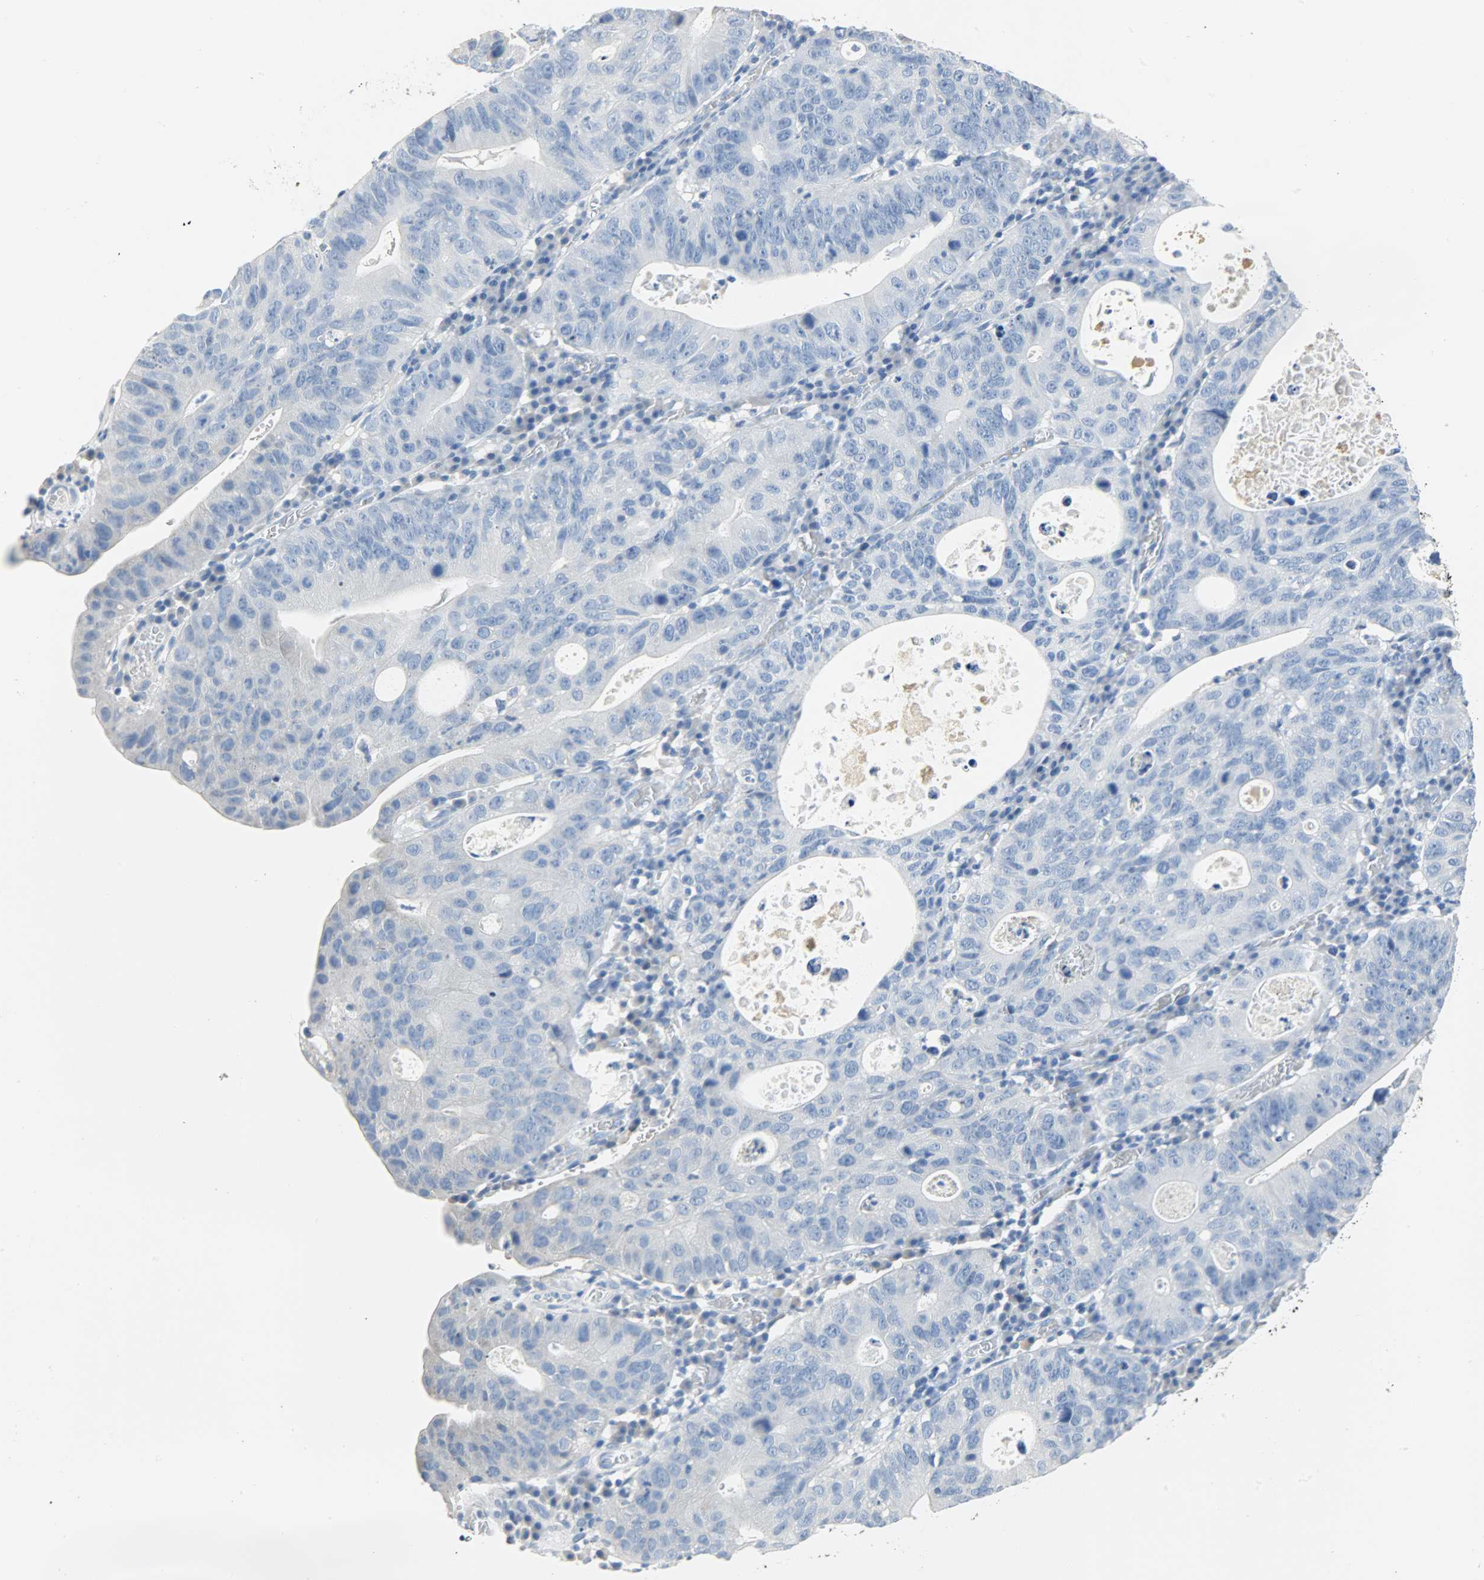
{"staining": {"intensity": "weak", "quantity": "25%-75%", "location": "cytoplasmic/membranous,nuclear"}, "tissue": "stomach cancer", "cell_type": "Tumor cells", "image_type": "cancer", "snomed": [{"axis": "morphology", "description": "Adenocarcinoma, NOS"}, {"axis": "topography", "description": "Stomach"}], "caption": "Weak cytoplasmic/membranous and nuclear expression is present in approximately 25%-75% of tumor cells in adenocarcinoma (stomach). The protein of interest is shown in brown color, while the nuclei are stained blue.", "gene": "CA3", "patient": {"sex": "male", "age": 59}}